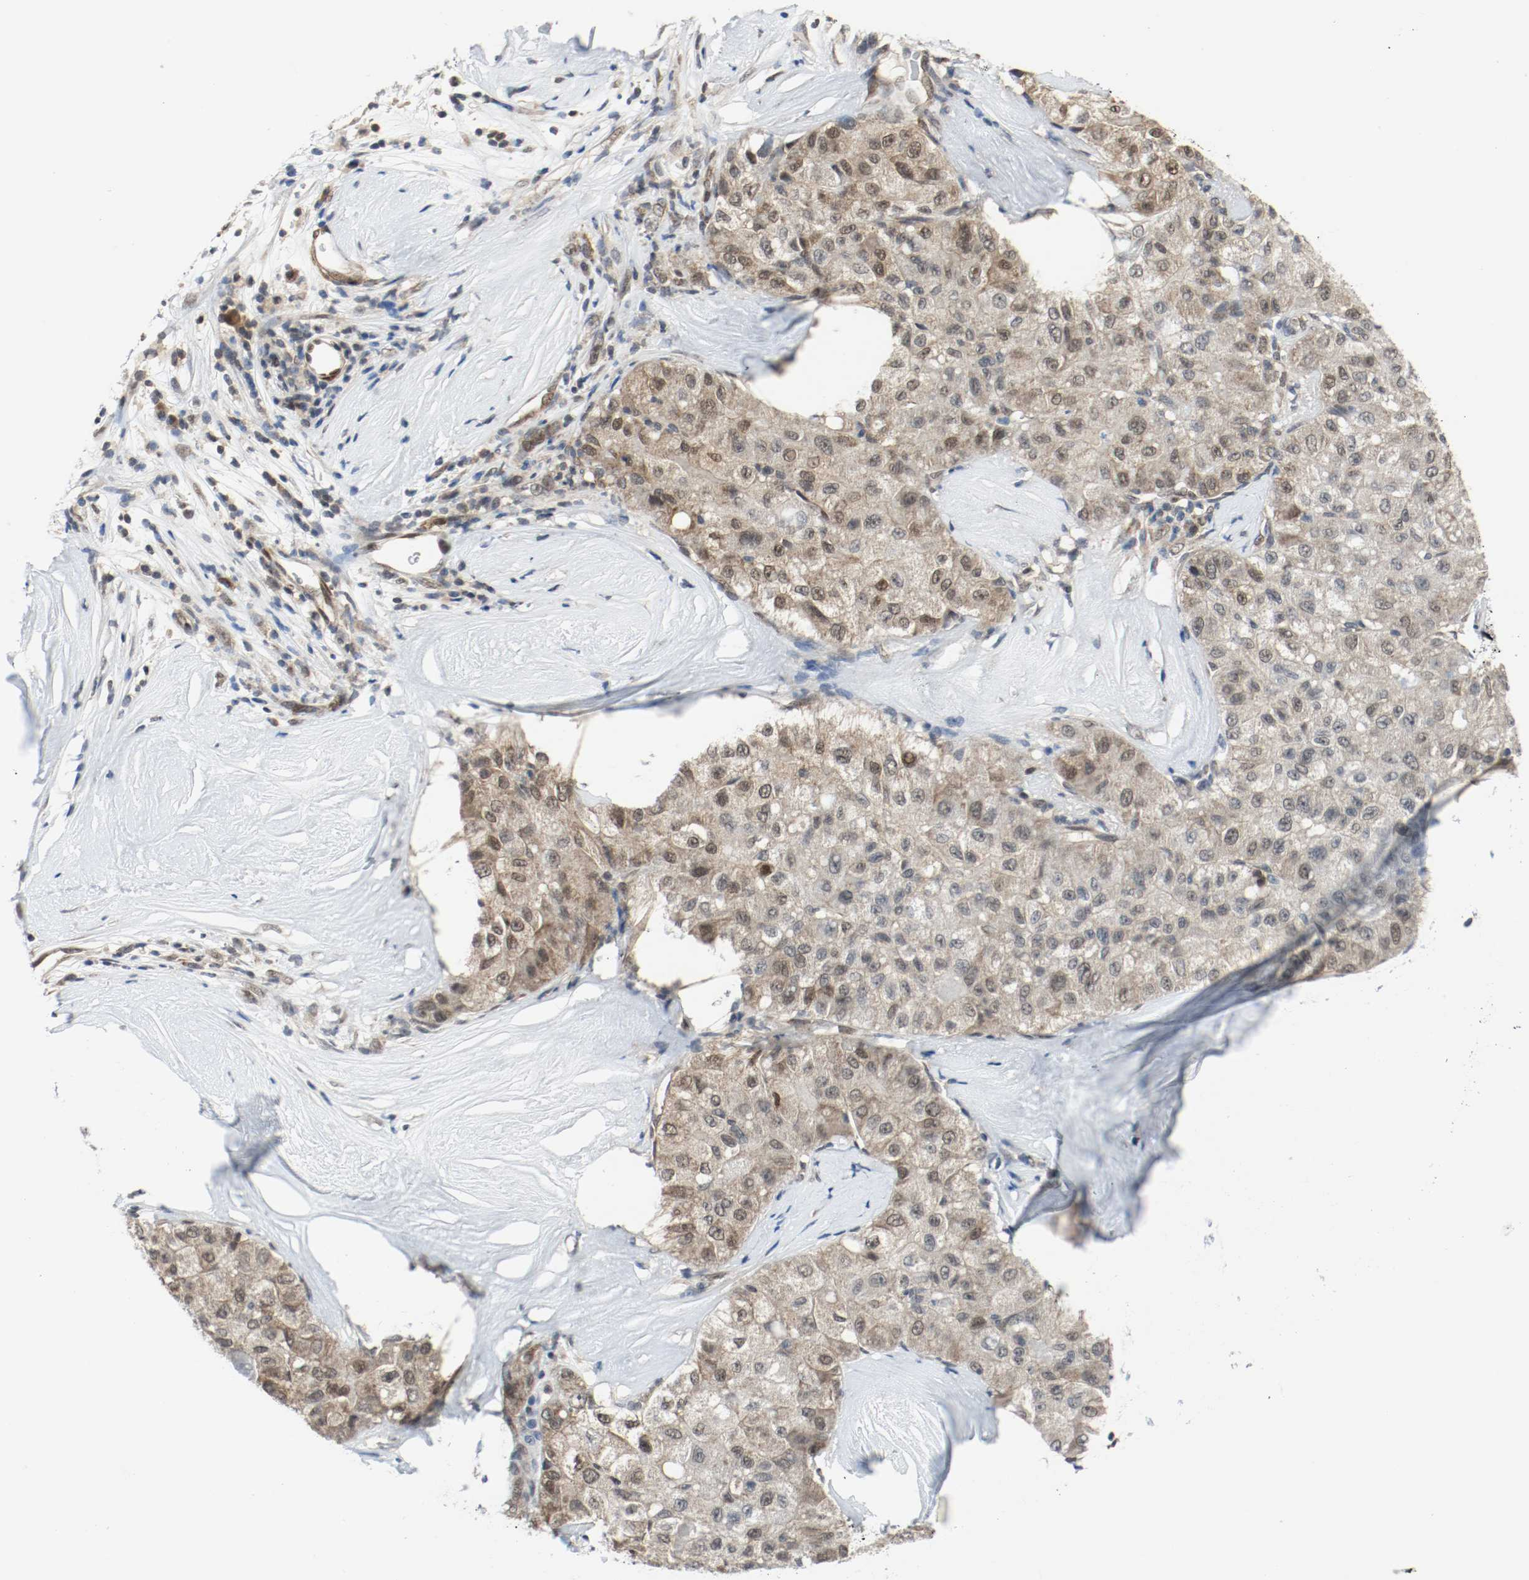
{"staining": {"intensity": "weak", "quantity": ">75%", "location": "cytoplasmic/membranous,nuclear"}, "tissue": "liver cancer", "cell_type": "Tumor cells", "image_type": "cancer", "snomed": [{"axis": "morphology", "description": "Carcinoma, Hepatocellular, NOS"}, {"axis": "topography", "description": "Liver"}], "caption": "Liver hepatocellular carcinoma was stained to show a protein in brown. There is low levels of weak cytoplasmic/membranous and nuclear positivity in approximately >75% of tumor cells.", "gene": "PPME1", "patient": {"sex": "male", "age": 80}}